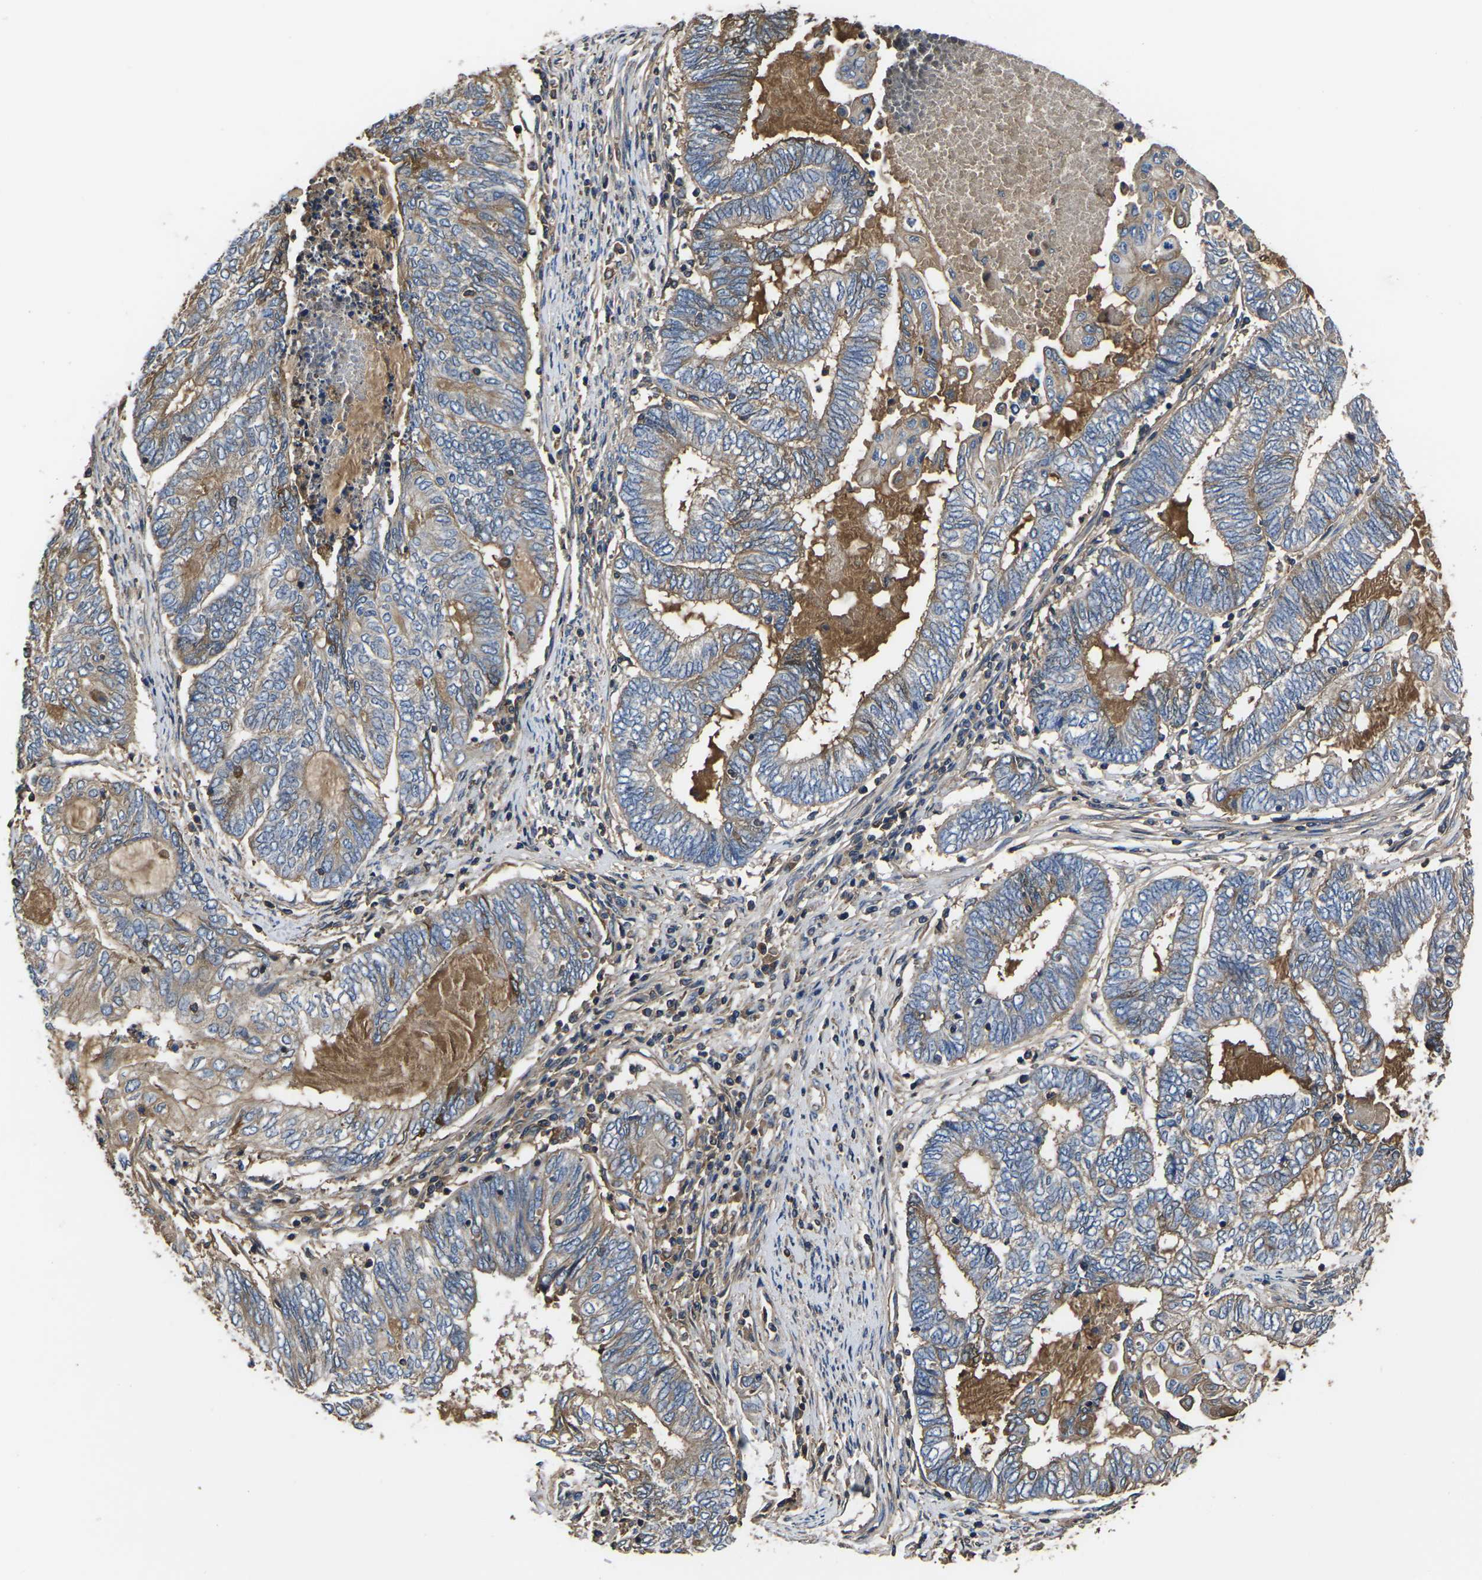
{"staining": {"intensity": "moderate", "quantity": "25%-75%", "location": "cytoplasmic/membranous"}, "tissue": "endometrial cancer", "cell_type": "Tumor cells", "image_type": "cancer", "snomed": [{"axis": "morphology", "description": "Adenocarcinoma, NOS"}, {"axis": "topography", "description": "Uterus"}, {"axis": "topography", "description": "Endometrium"}], "caption": "IHC histopathology image of endometrial adenocarcinoma stained for a protein (brown), which shows medium levels of moderate cytoplasmic/membranous positivity in approximately 25%-75% of tumor cells.", "gene": "HSPG2", "patient": {"sex": "female", "age": 70}}